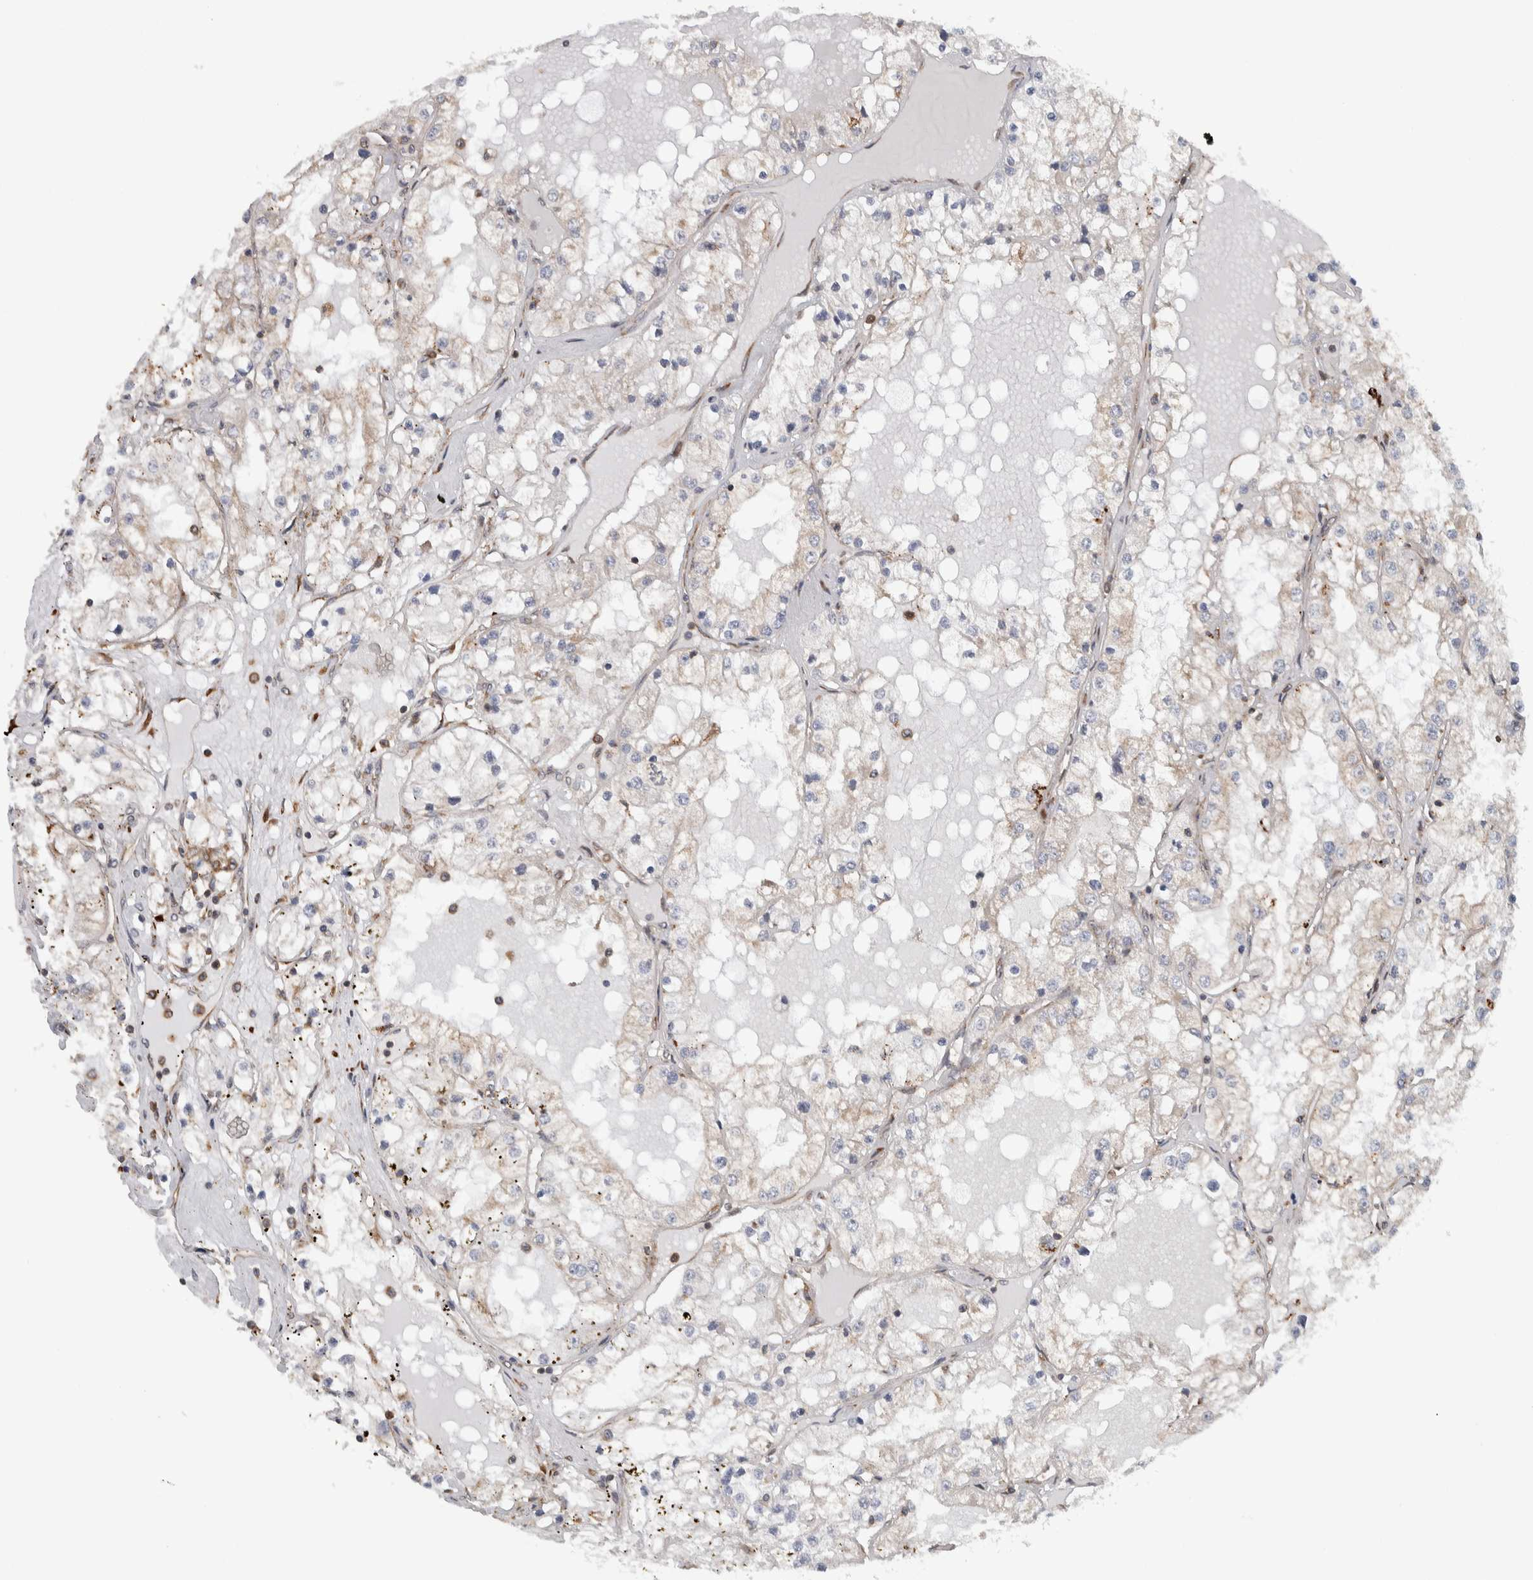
{"staining": {"intensity": "weak", "quantity": "25%-75%", "location": "cytoplasmic/membranous"}, "tissue": "renal cancer", "cell_type": "Tumor cells", "image_type": "cancer", "snomed": [{"axis": "morphology", "description": "Adenocarcinoma, NOS"}, {"axis": "topography", "description": "Kidney"}], "caption": "A low amount of weak cytoplasmic/membranous expression is appreciated in about 25%-75% of tumor cells in renal adenocarcinoma tissue.", "gene": "EIF3H", "patient": {"sex": "male", "age": 68}}